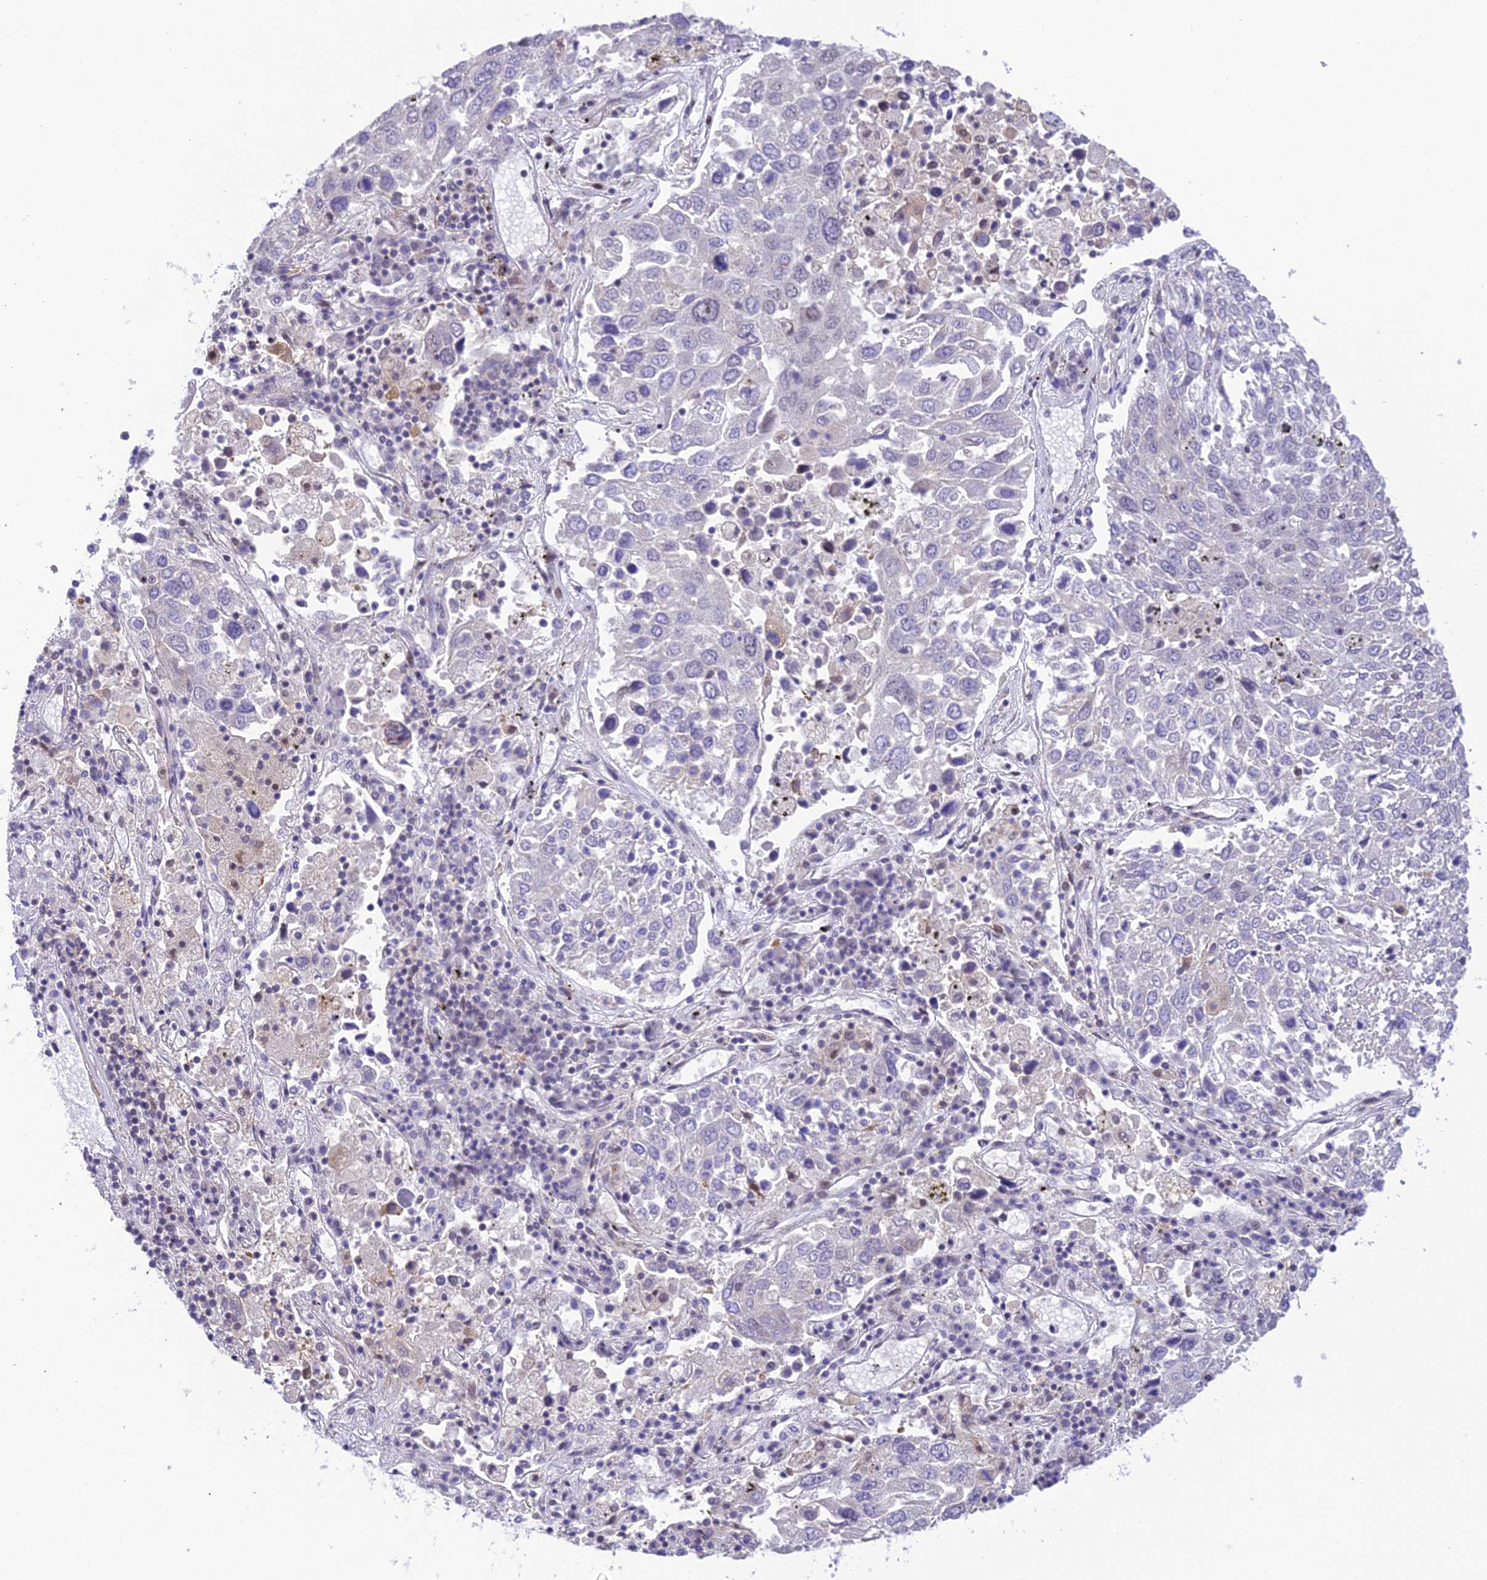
{"staining": {"intensity": "negative", "quantity": "none", "location": "none"}, "tissue": "lung cancer", "cell_type": "Tumor cells", "image_type": "cancer", "snomed": [{"axis": "morphology", "description": "Squamous cell carcinoma, NOS"}, {"axis": "topography", "description": "Lung"}], "caption": "This micrograph is of lung cancer stained with immunohistochemistry (IHC) to label a protein in brown with the nuclei are counter-stained blue. There is no staining in tumor cells.", "gene": "BMT2", "patient": {"sex": "male", "age": 65}}